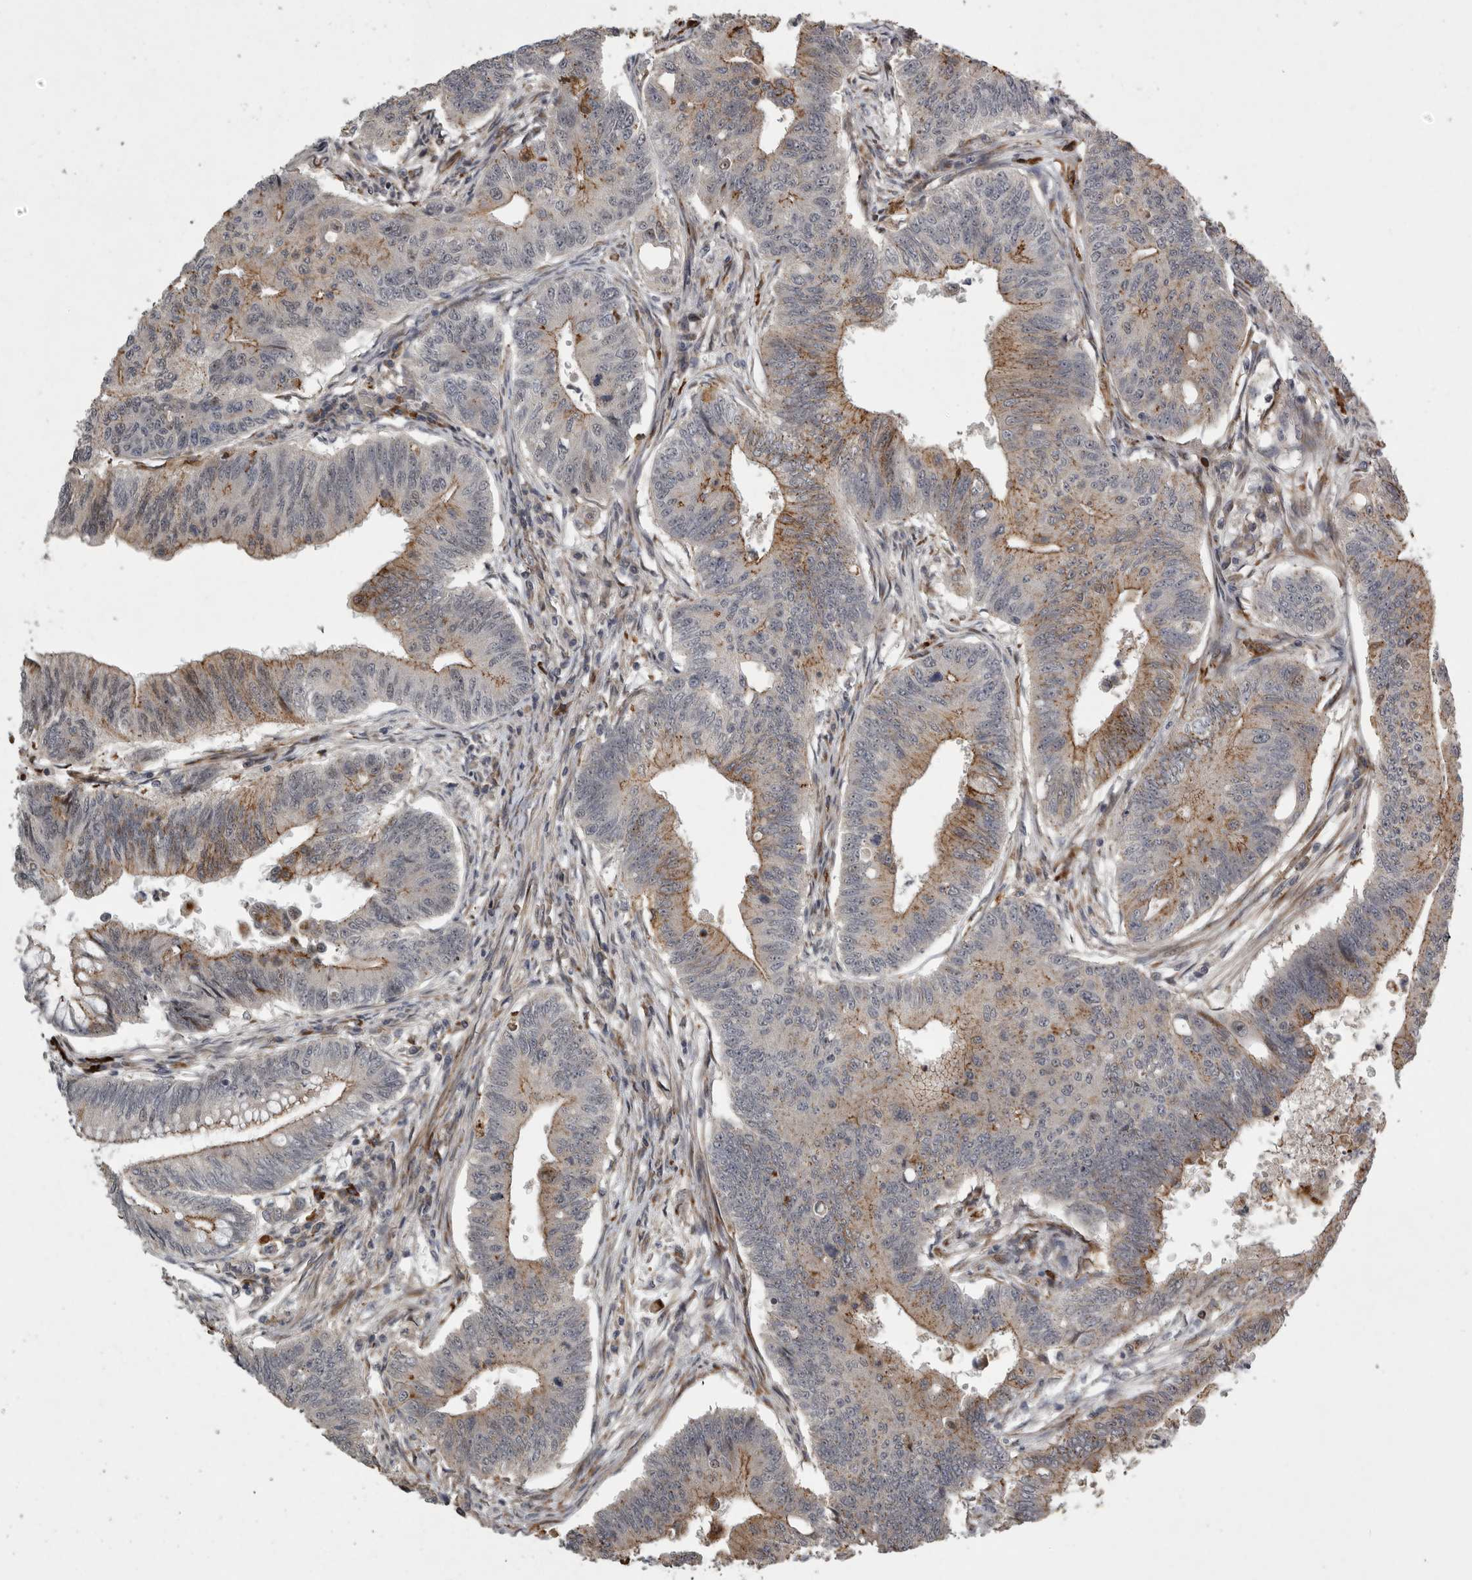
{"staining": {"intensity": "moderate", "quantity": "25%-75%", "location": "cytoplasmic/membranous"}, "tissue": "colorectal cancer", "cell_type": "Tumor cells", "image_type": "cancer", "snomed": [{"axis": "morphology", "description": "Adenoma, NOS"}, {"axis": "morphology", "description": "Adenocarcinoma, NOS"}, {"axis": "topography", "description": "Colon"}], "caption": "Protein analysis of adenoma (colorectal) tissue displays moderate cytoplasmic/membranous staining in about 25%-75% of tumor cells. (DAB (3,3'-diaminobenzidine) = brown stain, brightfield microscopy at high magnification).", "gene": "MPDZ", "patient": {"sex": "male", "age": 79}}